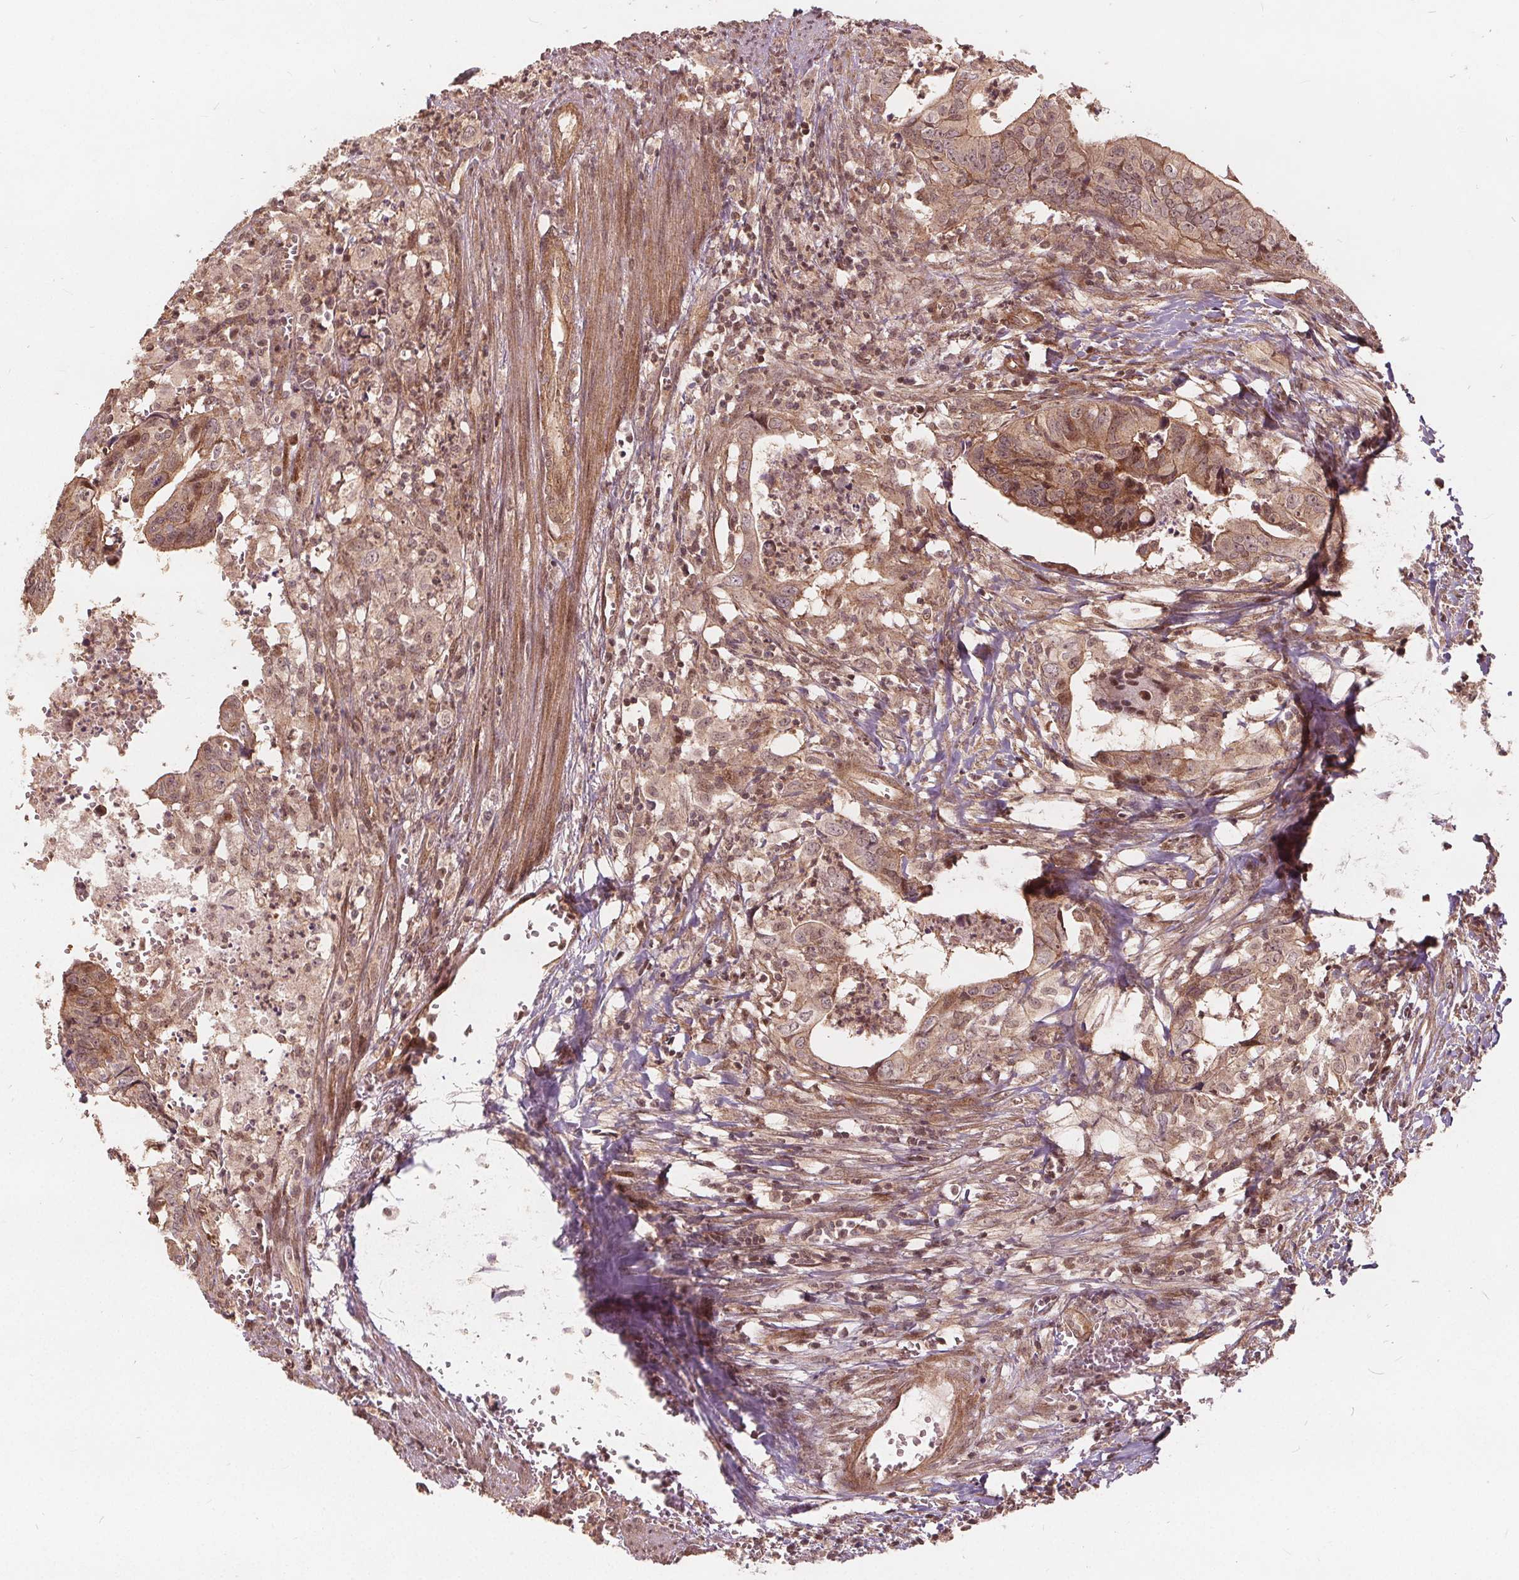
{"staining": {"intensity": "moderate", "quantity": ">75%", "location": "cytoplasmic/membranous"}, "tissue": "colorectal cancer", "cell_type": "Tumor cells", "image_type": "cancer", "snomed": [{"axis": "morphology", "description": "Adenocarcinoma, NOS"}, {"axis": "topography", "description": "Colon"}], "caption": "Approximately >75% of tumor cells in human colorectal cancer show moderate cytoplasmic/membranous protein expression as visualized by brown immunohistochemical staining.", "gene": "PPP1CB", "patient": {"sex": "female", "age": 82}}